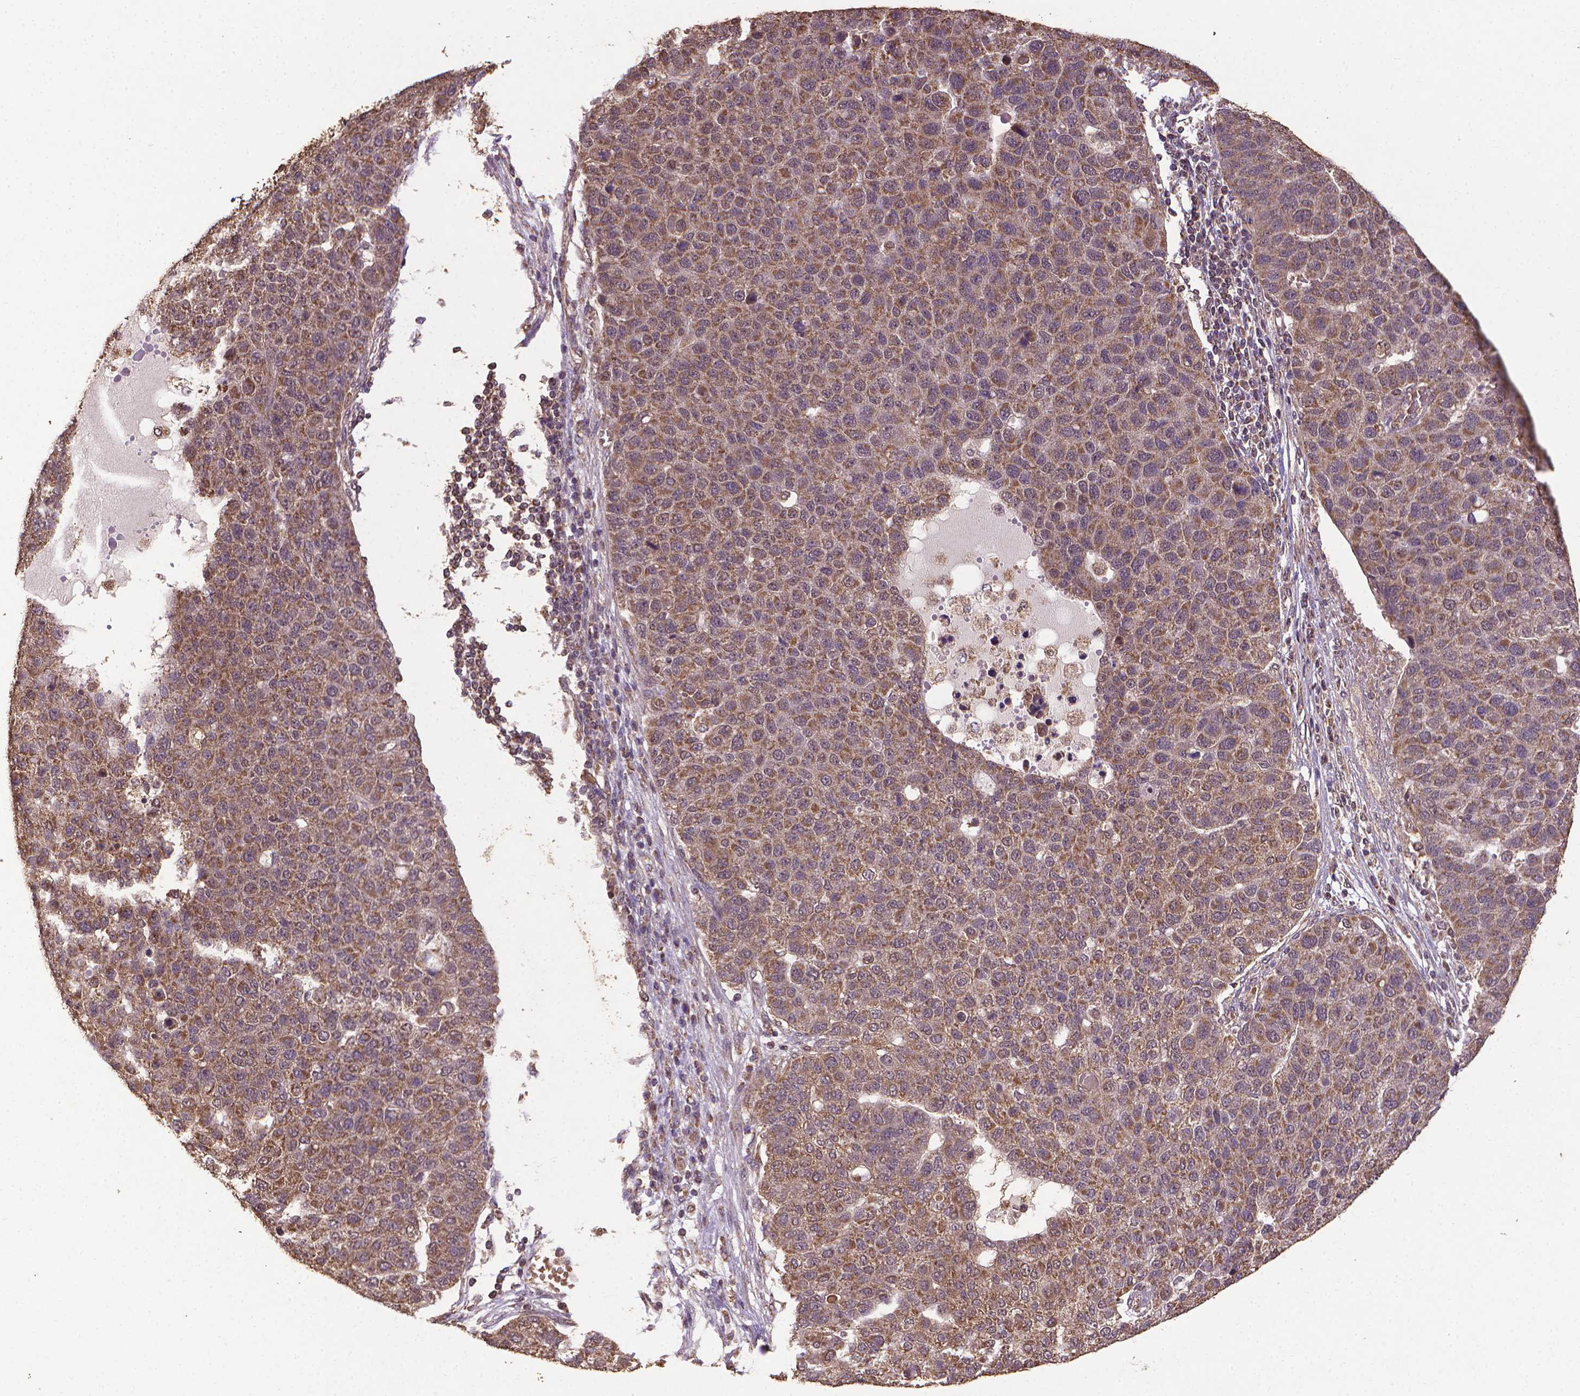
{"staining": {"intensity": "moderate", "quantity": ">75%", "location": "cytoplasmic/membranous"}, "tissue": "pancreatic cancer", "cell_type": "Tumor cells", "image_type": "cancer", "snomed": [{"axis": "morphology", "description": "Adenocarcinoma, NOS"}, {"axis": "topography", "description": "Pancreas"}], "caption": "Brown immunohistochemical staining in human pancreatic cancer exhibits moderate cytoplasmic/membranous positivity in about >75% of tumor cells.", "gene": "DCAF1", "patient": {"sex": "female", "age": 61}}